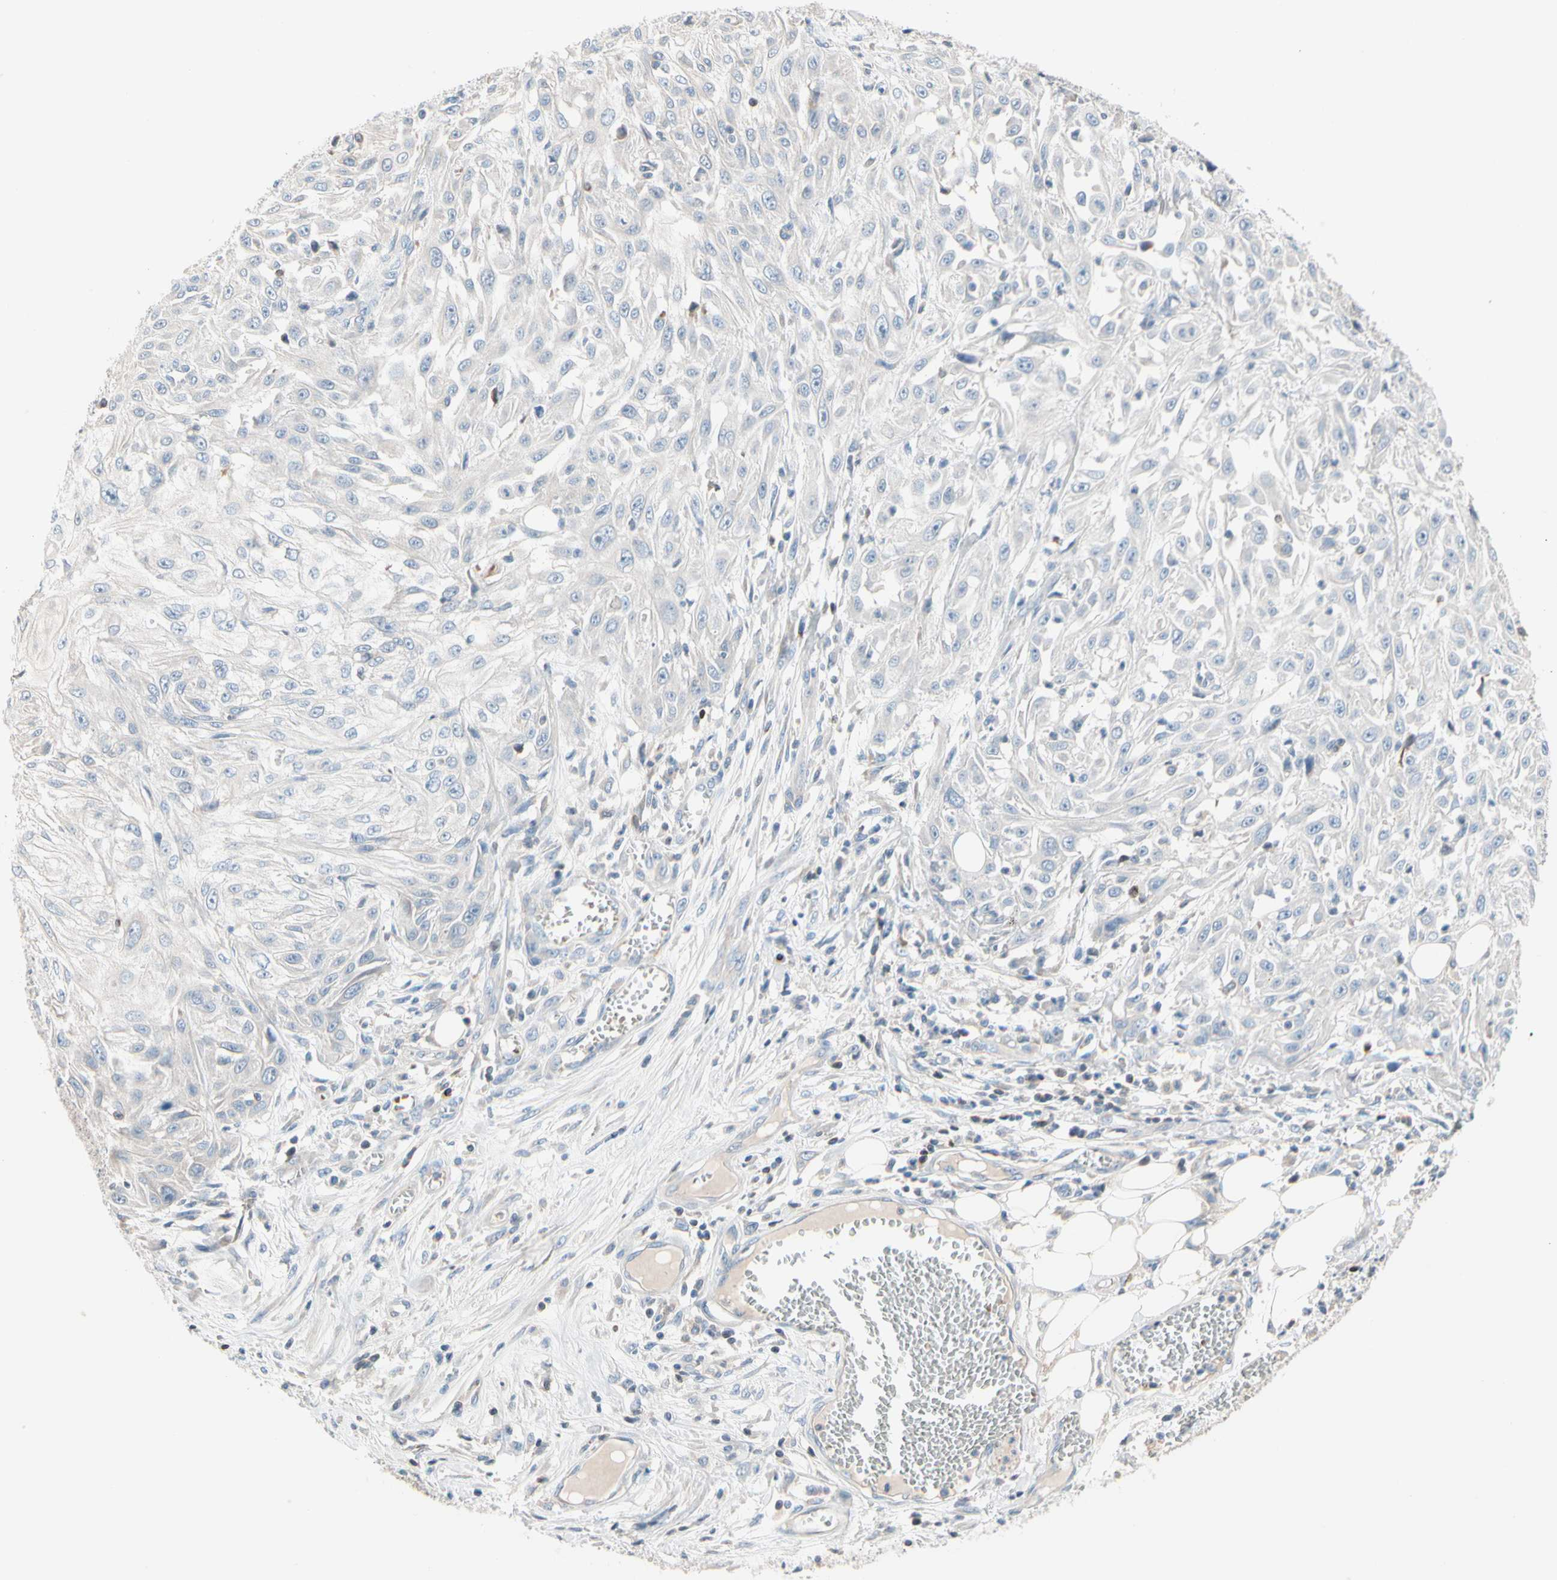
{"staining": {"intensity": "negative", "quantity": "none", "location": "none"}, "tissue": "skin cancer", "cell_type": "Tumor cells", "image_type": "cancer", "snomed": [{"axis": "morphology", "description": "Squamous cell carcinoma, NOS"}, {"axis": "topography", "description": "Skin"}], "caption": "The histopathology image reveals no significant positivity in tumor cells of skin squamous cell carcinoma.", "gene": "MAP3K3", "patient": {"sex": "male", "age": 75}}